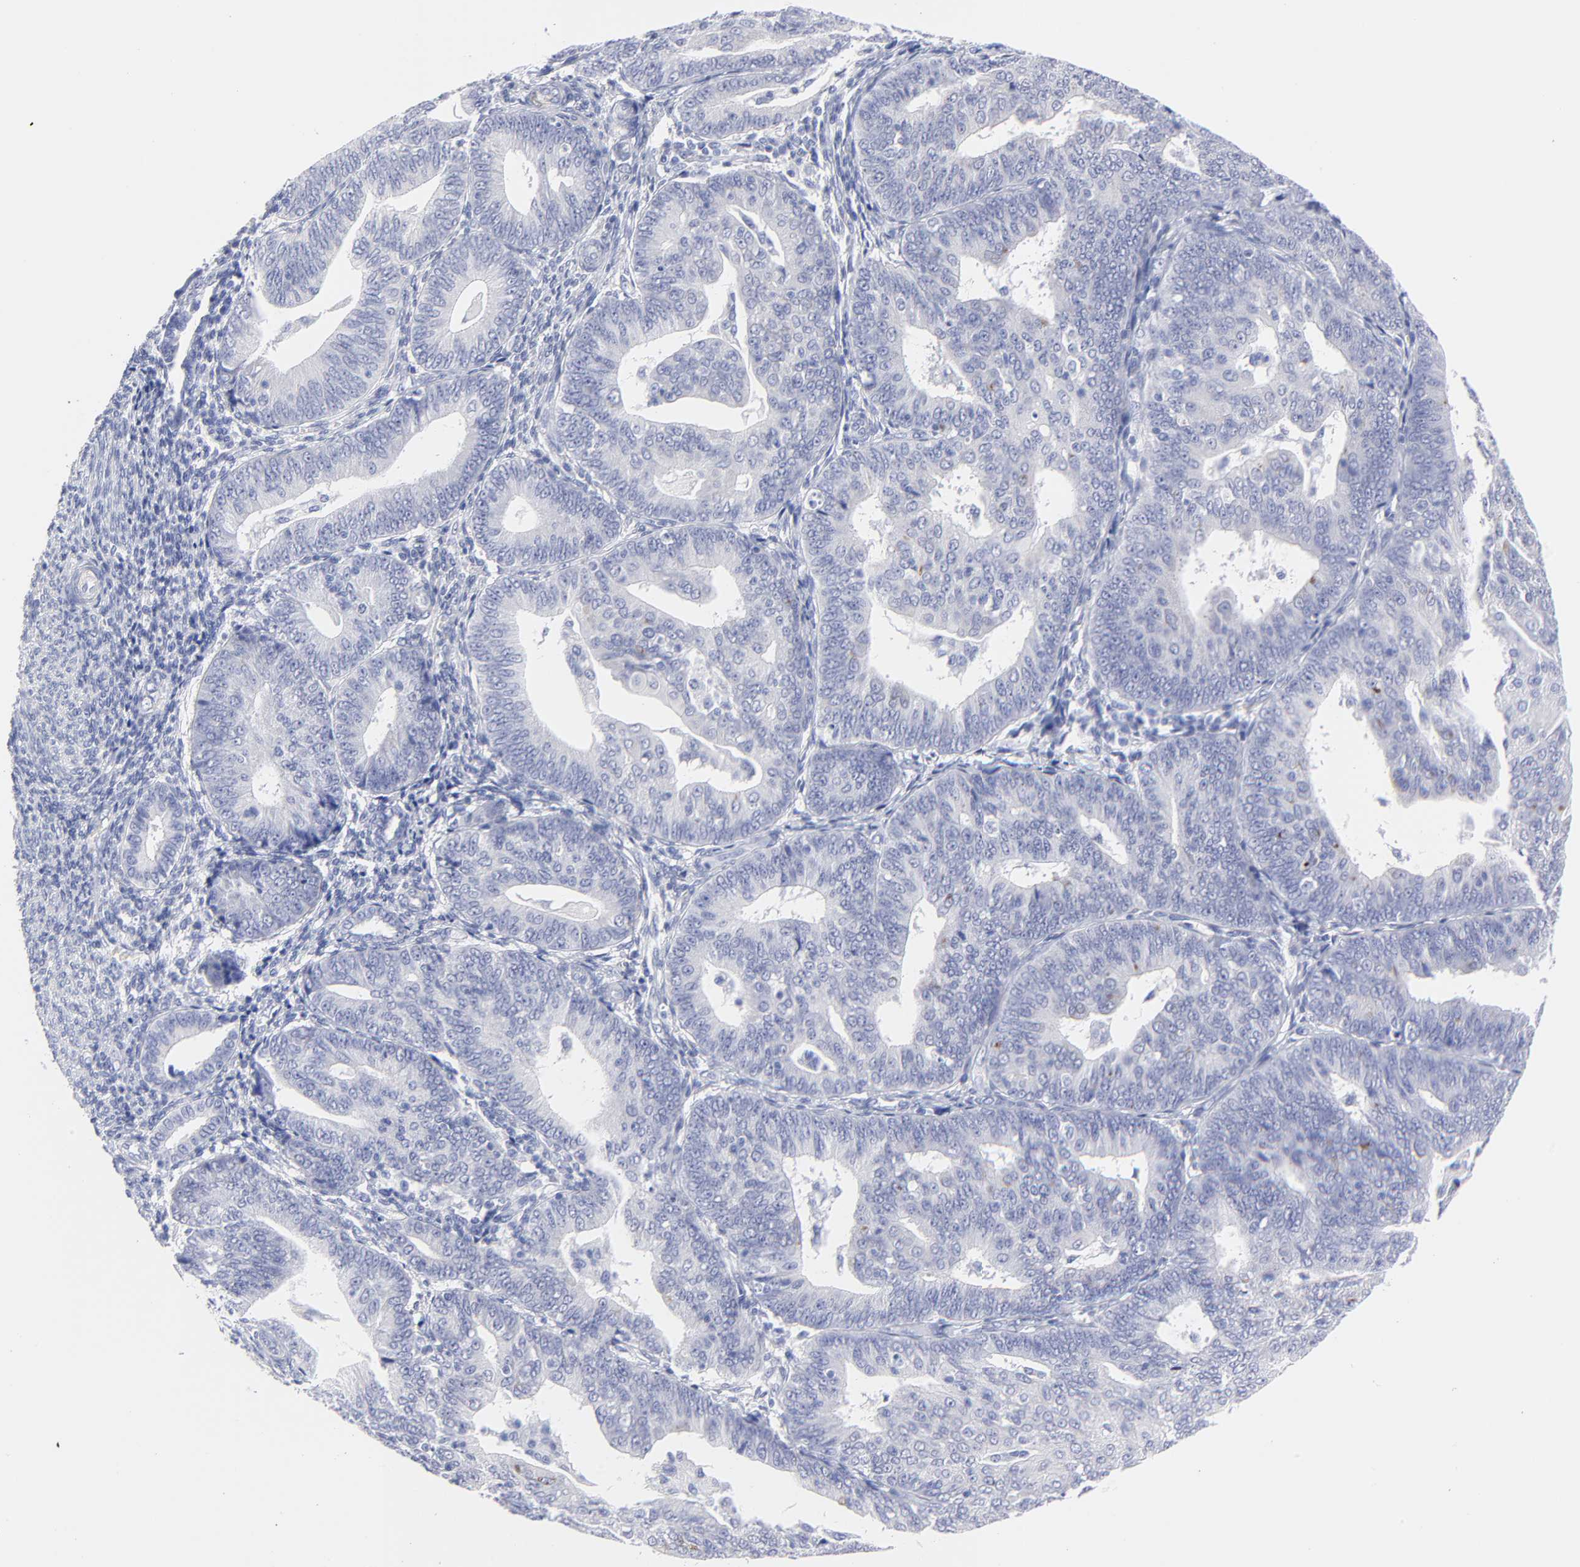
{"staining": {"intensity": "negative", "quantity": "none", "location": "none"}, "tissue": "endometrial cancer", "cell_type": "Tumor cells", "image_type": "cancer", "snomed": [{"axis": "morphology", "description": "Adenocarcinoma, NOS"}, {"axis": "topography", "description": "Endometrium"}], "caption": "Protein analysis of endometrial cancer (adenocarcinoma) shows no significant positivity in tumor cells. (DAB (3,3'-diaminobenzidine) immunohistochemistry (IHC) with hematoxylin counter stain).", "gene": "DUSP9", "patient": {"sex": "female", "age": 56}}